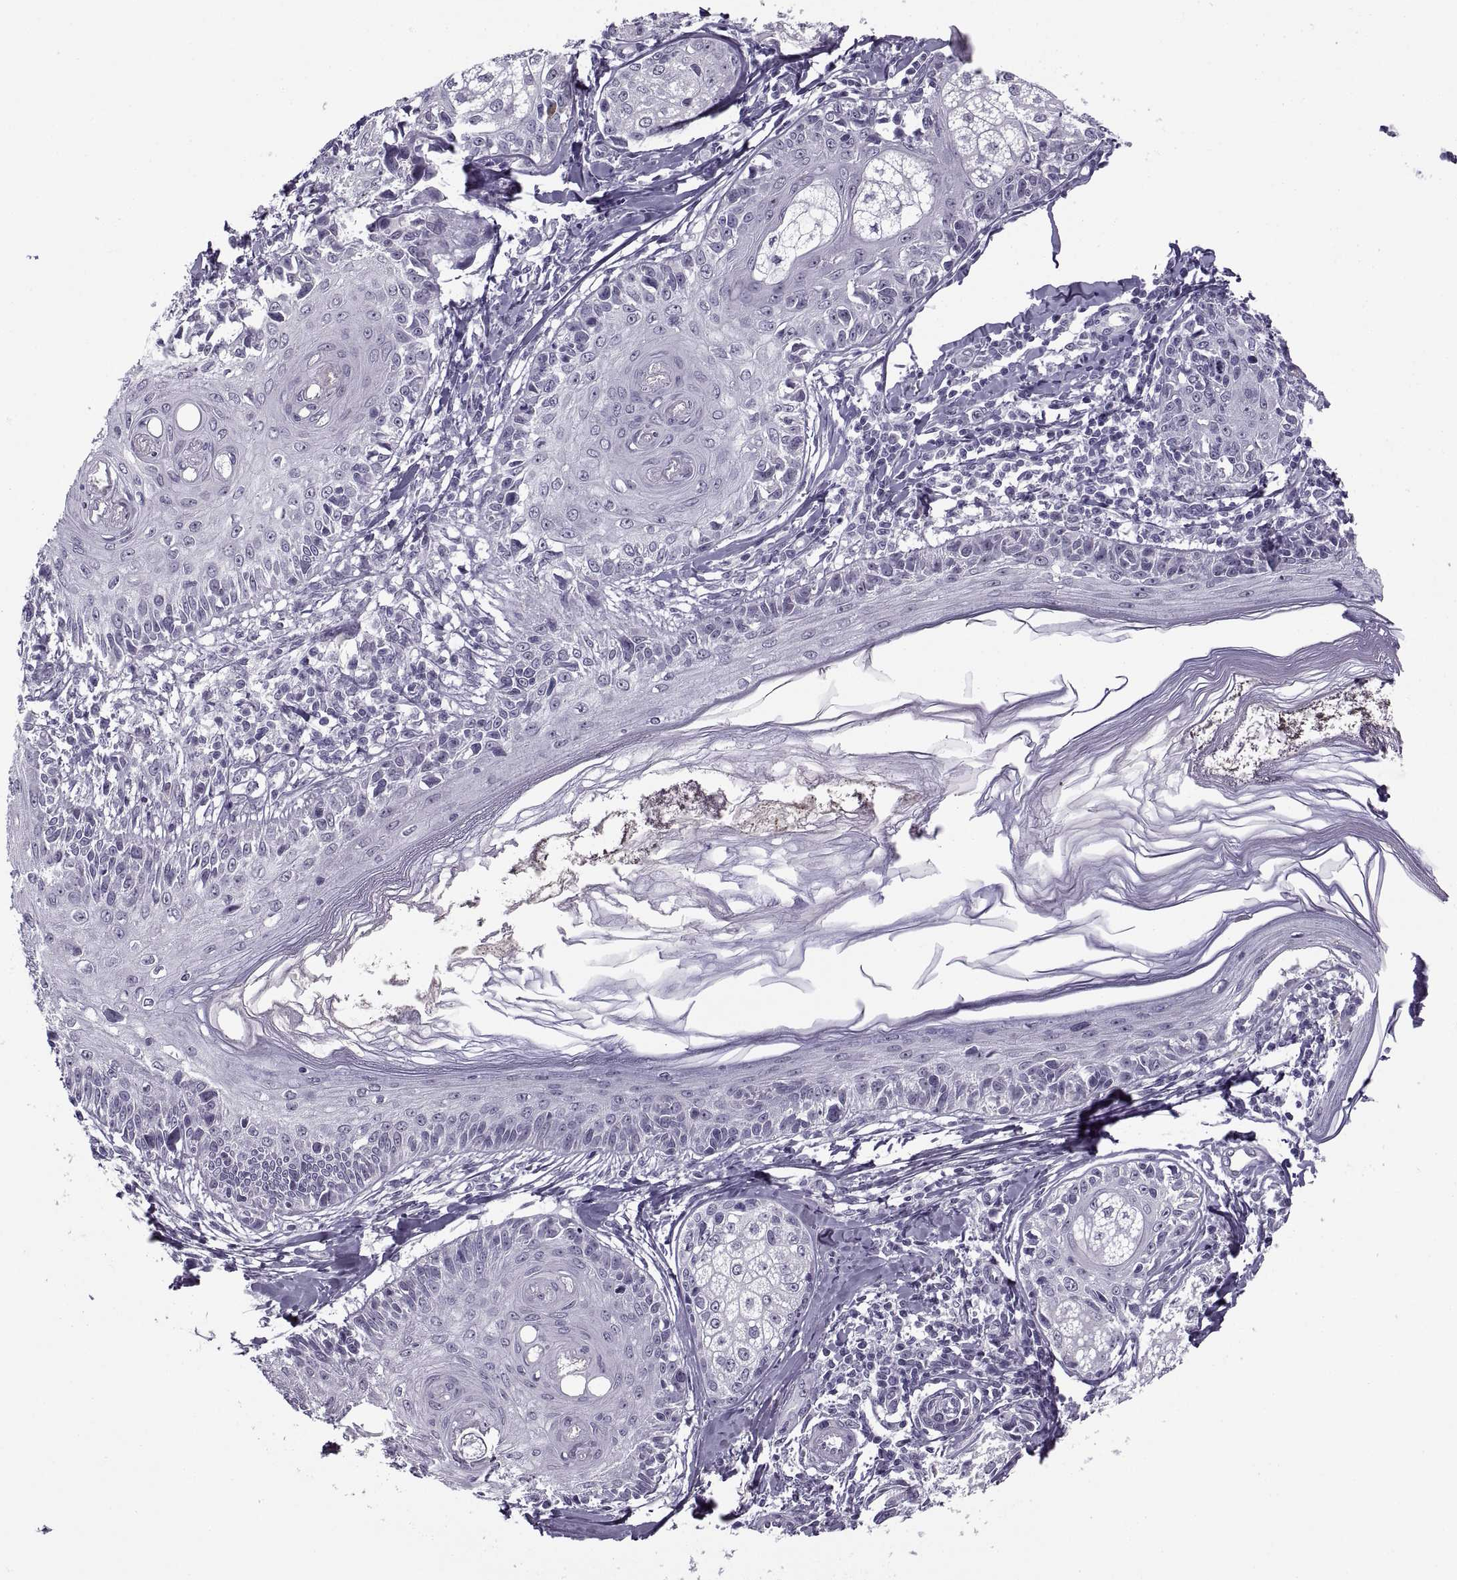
{"staining": {"intensity": "negative", "quantity": "none", "location": "none"}, "tissue": "melanoma", "cell_type": "Tumor cells", "image_type": "cancer", "snomed": [{"axis": "morphology", "description": "Malignant melanoma, NOS"}, {"axis": "topography", "description": "Skin"}], "caption": "Immunohistochemistry (IHC) of melanoma demonstrates no positivity in tumor cells.", "gene": "TBC1D3G", "patient": {"sex": "female", "age": 86}}